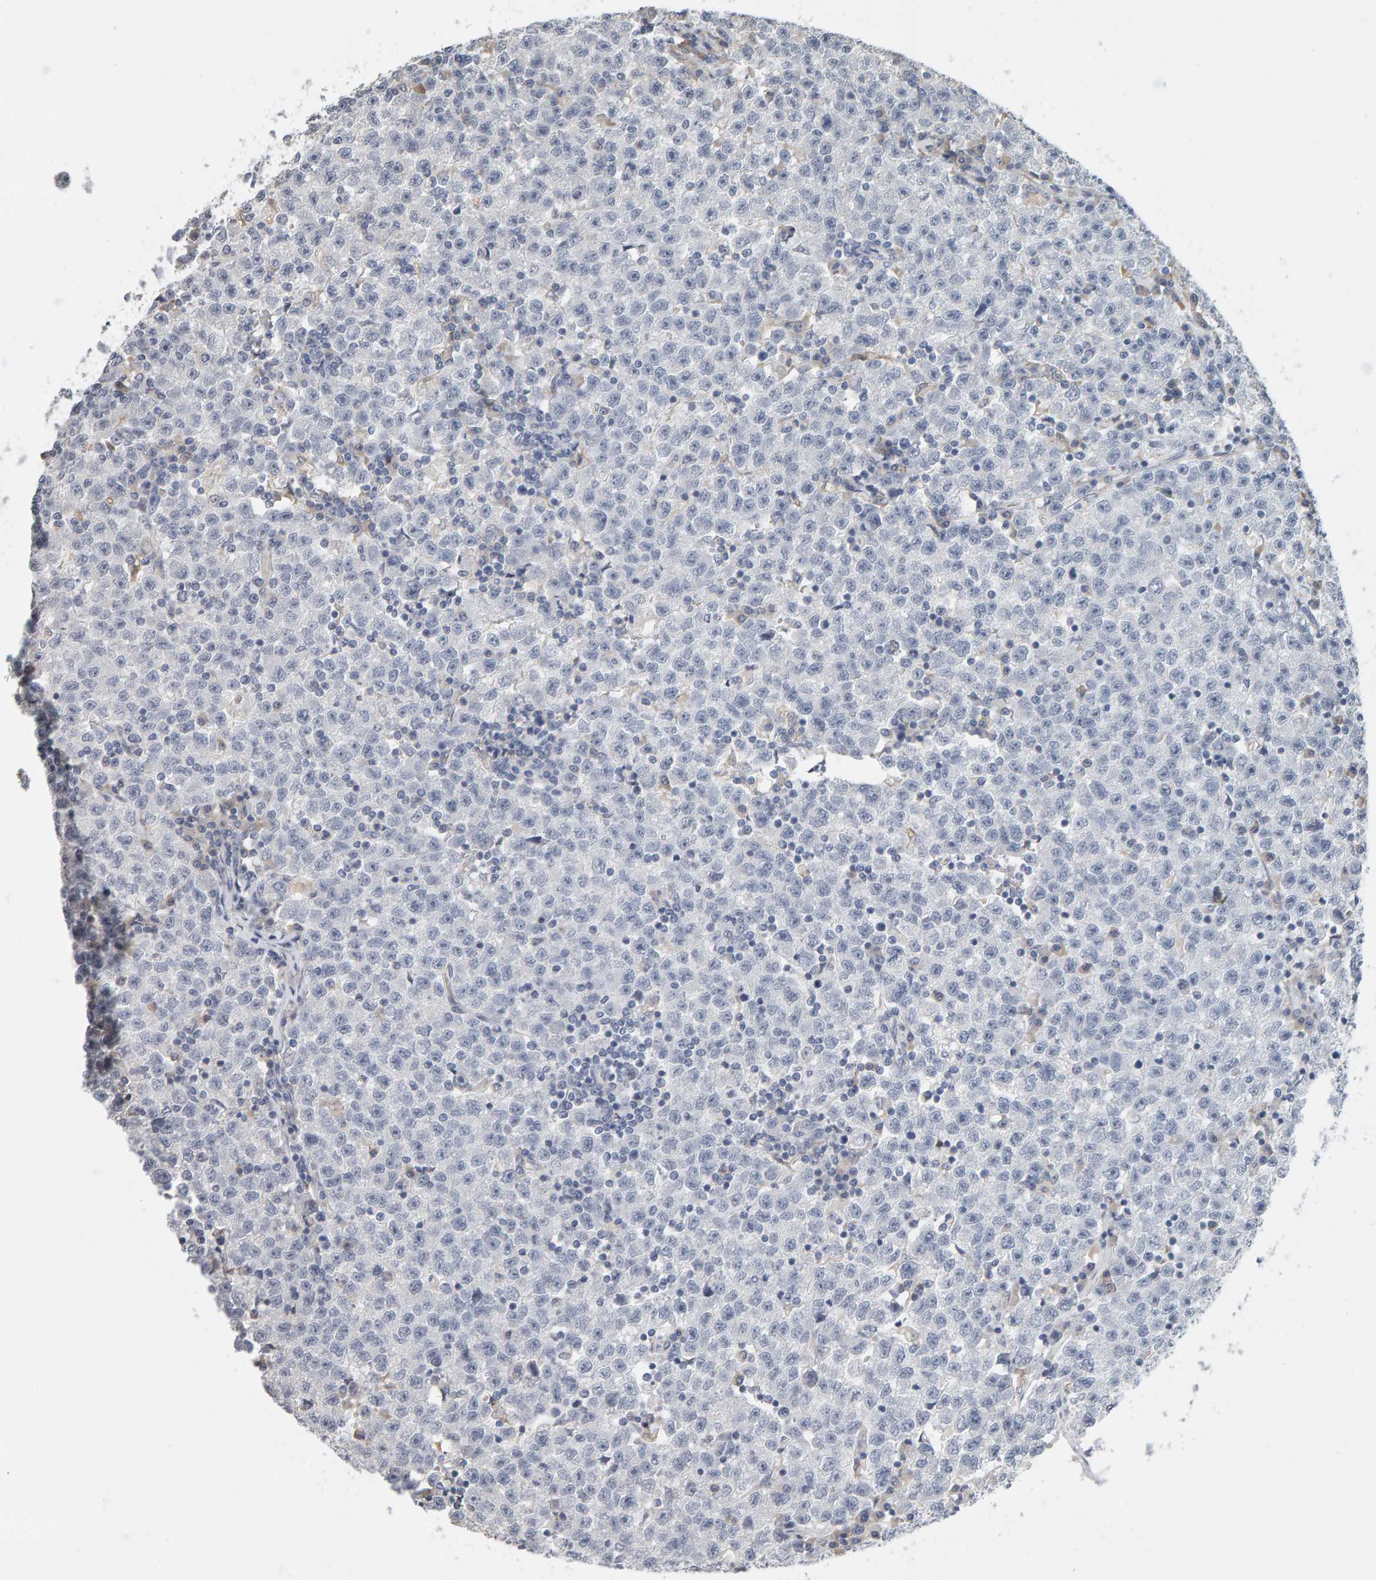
{"staining": {"intensity": "negative", "quantity": "none", "location": "none"}, "tissue": "testis cancer", "cell_type": "Tumor cells", "image_type": "cancer", "snomed": [{"axis": "morphology", "description": "Seminoma, NOS"}, {"axis": "topography", "description": "Testis"}], "caption": "A high-resolution histopathology image shows IHC staining of testis cancer, which displays no significant positivity in tumor cells.", "gene": "ADHFE1", "patient": {"sex": "male", "age": 22}}